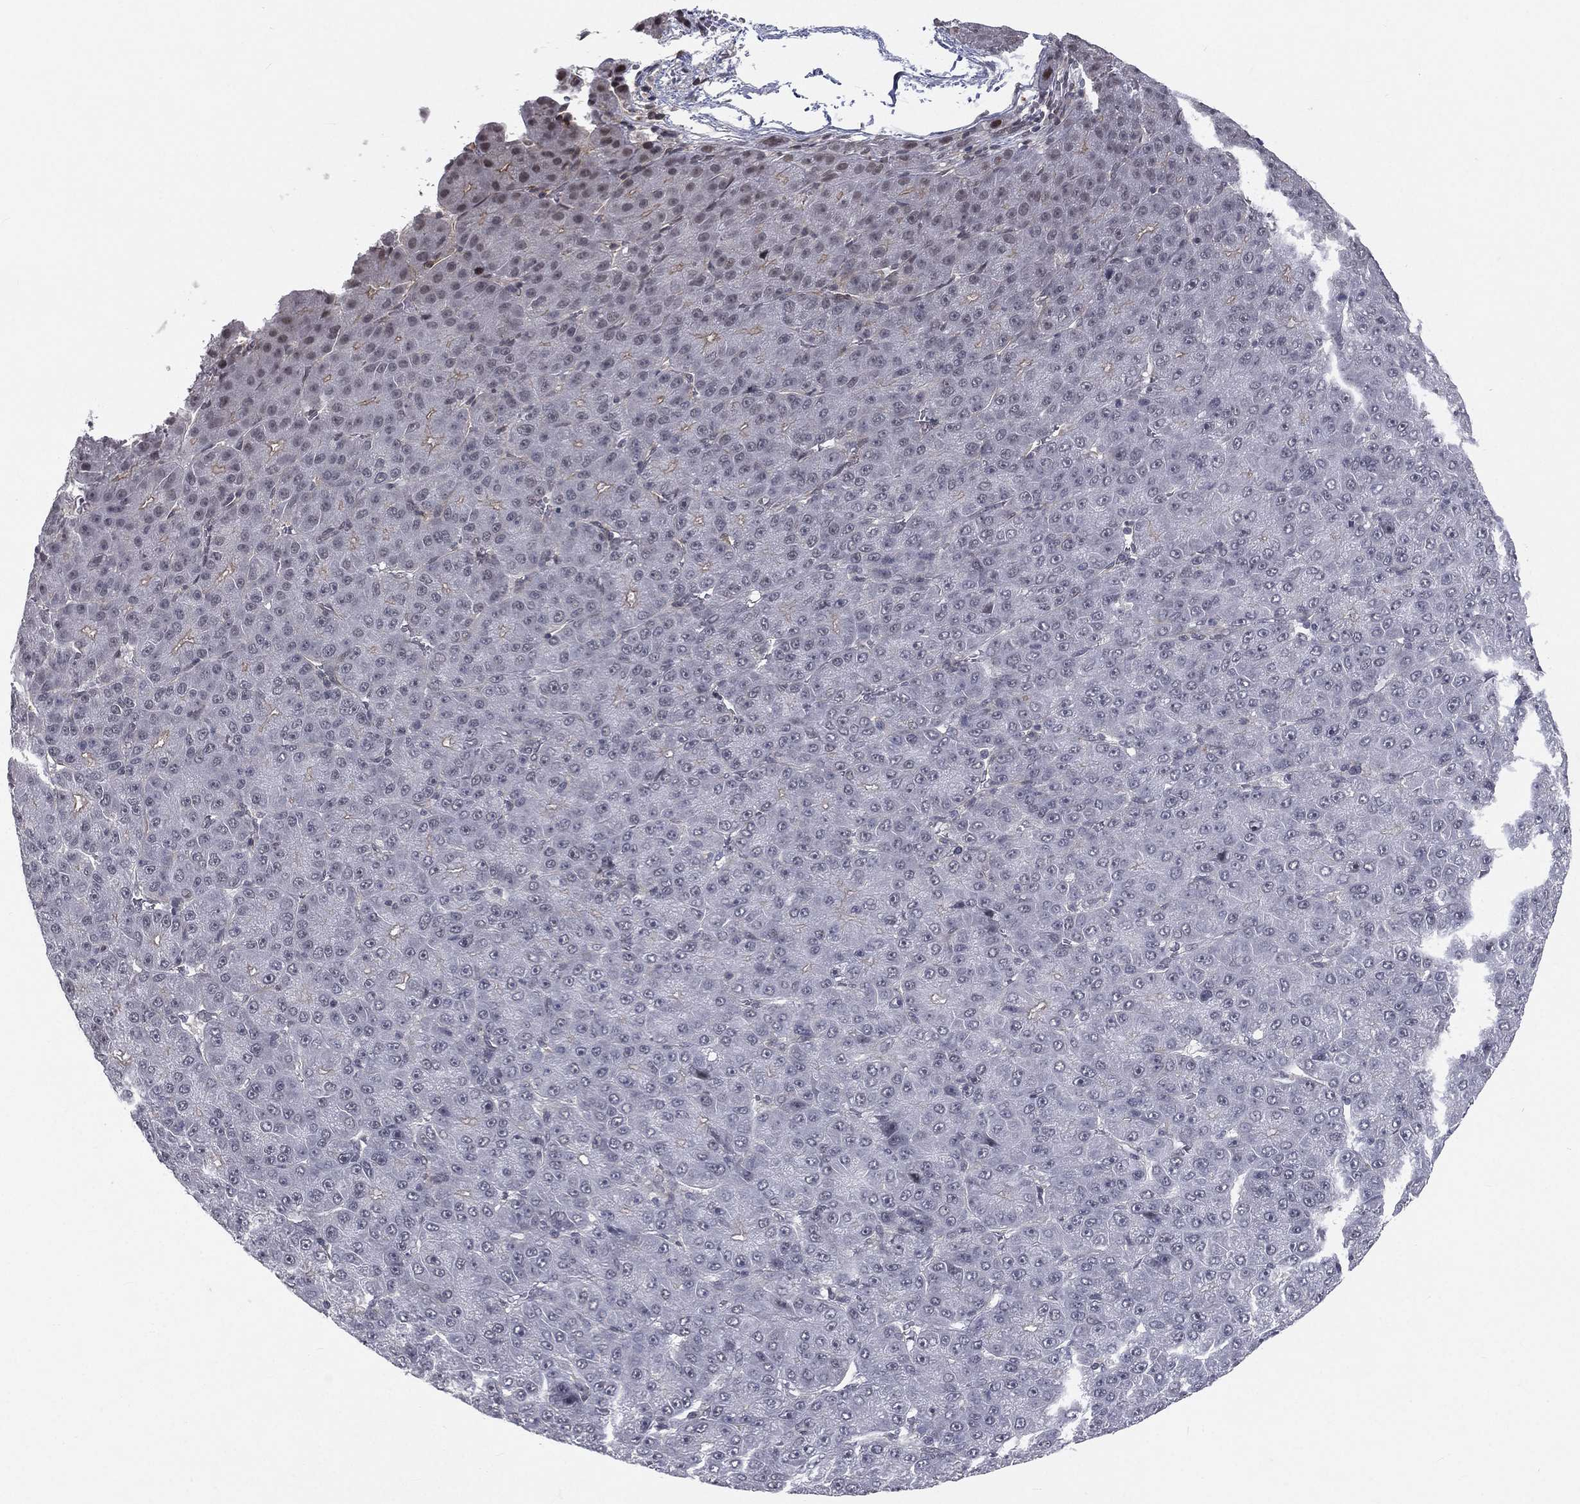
{"staining": {"intensity": "negative", "quantity": "none", "location": "none"}, "tissue": "liver cancer", "cell_type": "Tumor cells", "image_type": "cancer", "snomed": [{"axis": "morphology", "description": "Carcinoma, Hepatocellular, NOS"}, {"axis": "topography", "description": "Liver"}], "caption": "The histopathology image shows no staining of tumor cells in hepatocellular carcinoma (liver).", "gene": "MORC2", "patient": {"sex": "male", "age": 67}}